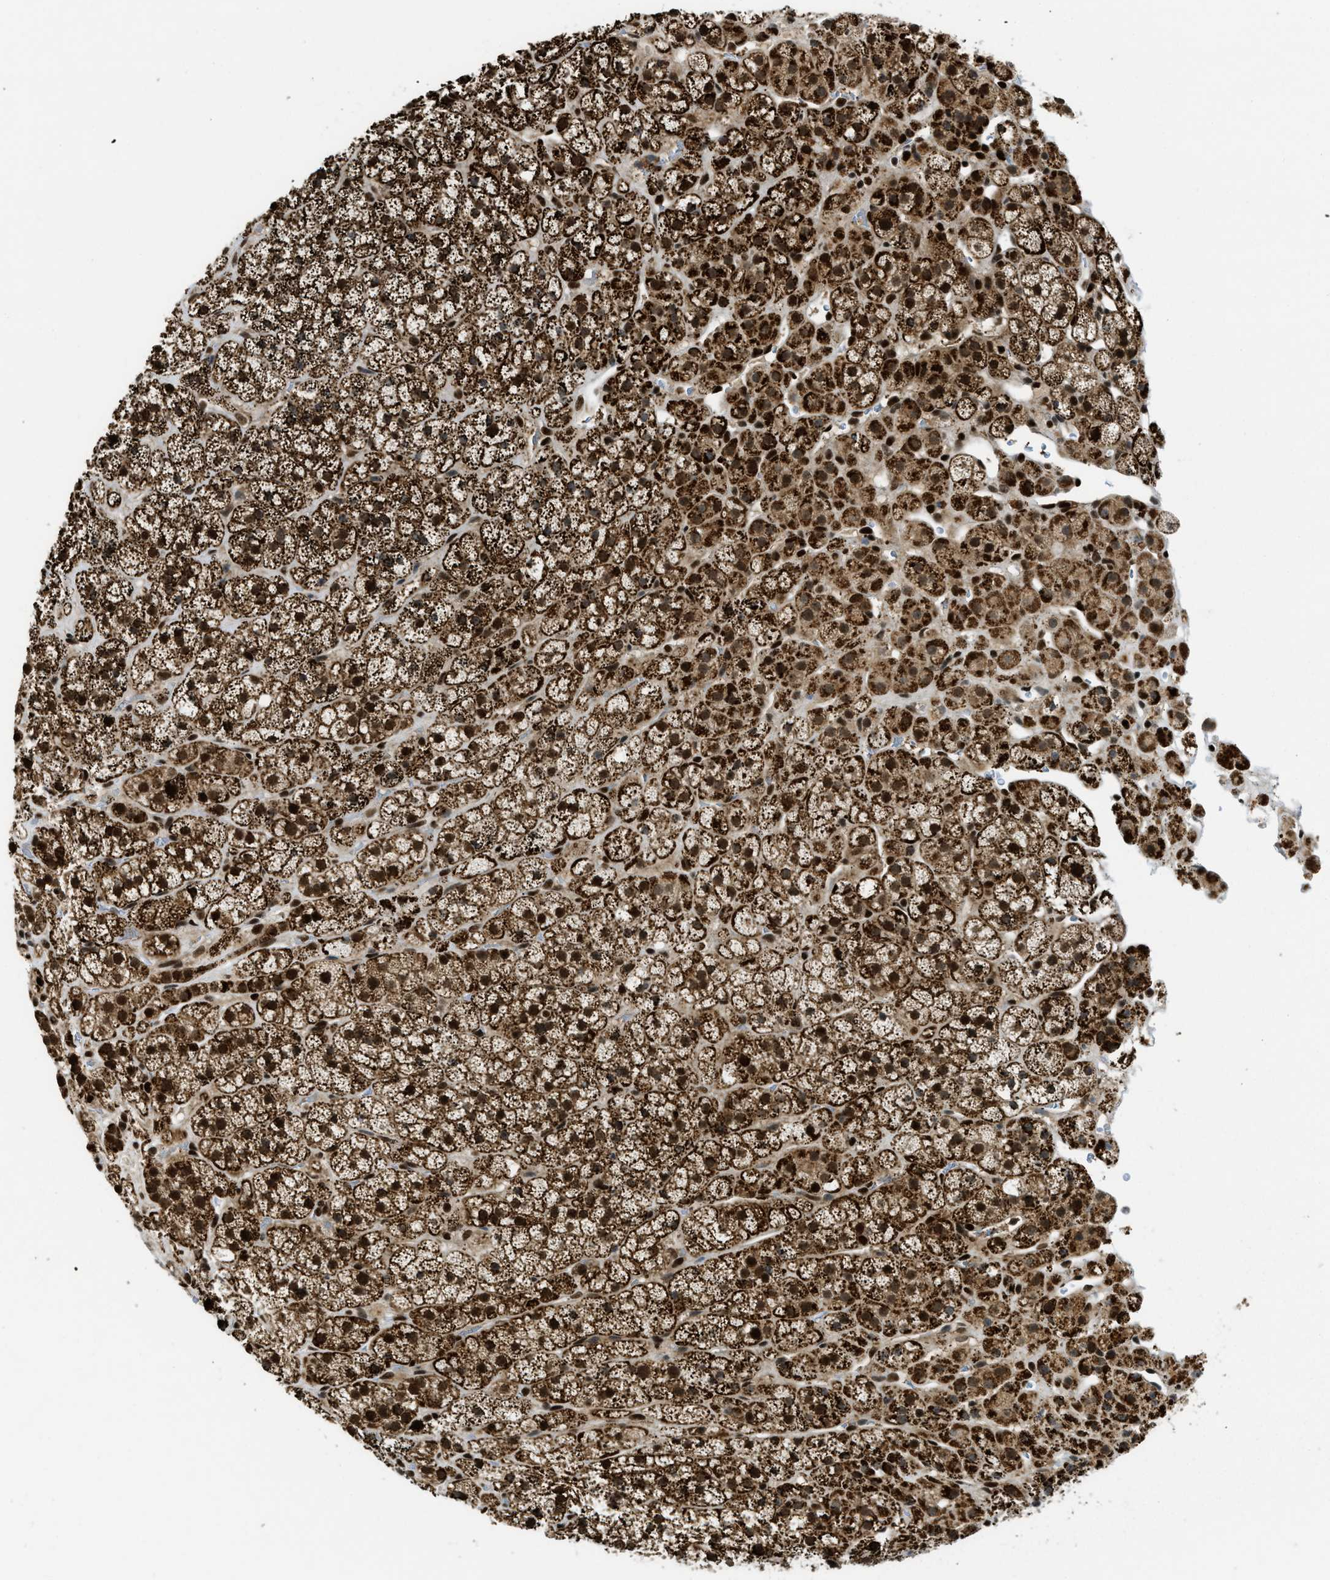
{"staining": {"intensity": "strong", "quantity": ">75%", "location": "cytoplasmic/membranous,nuclear"}, "tissue": "adrenal gland", "cell_type": "Glandular cells", "image_type": "normal", "snomed": [{"axis": "morphology", "description": "Normal tissue, NOS"}, {"axis": "topography", "description": "Adrenal gland"}], "caption": "Protein expression by immunohistochemistry (IHC) shows strong cytoplasmic/membranous,nuclear staining in approximately >75% of glandular cells in benign adrenal gland.", "gene": "RFX5", "patient": {"sex": "male", "age": 56}}